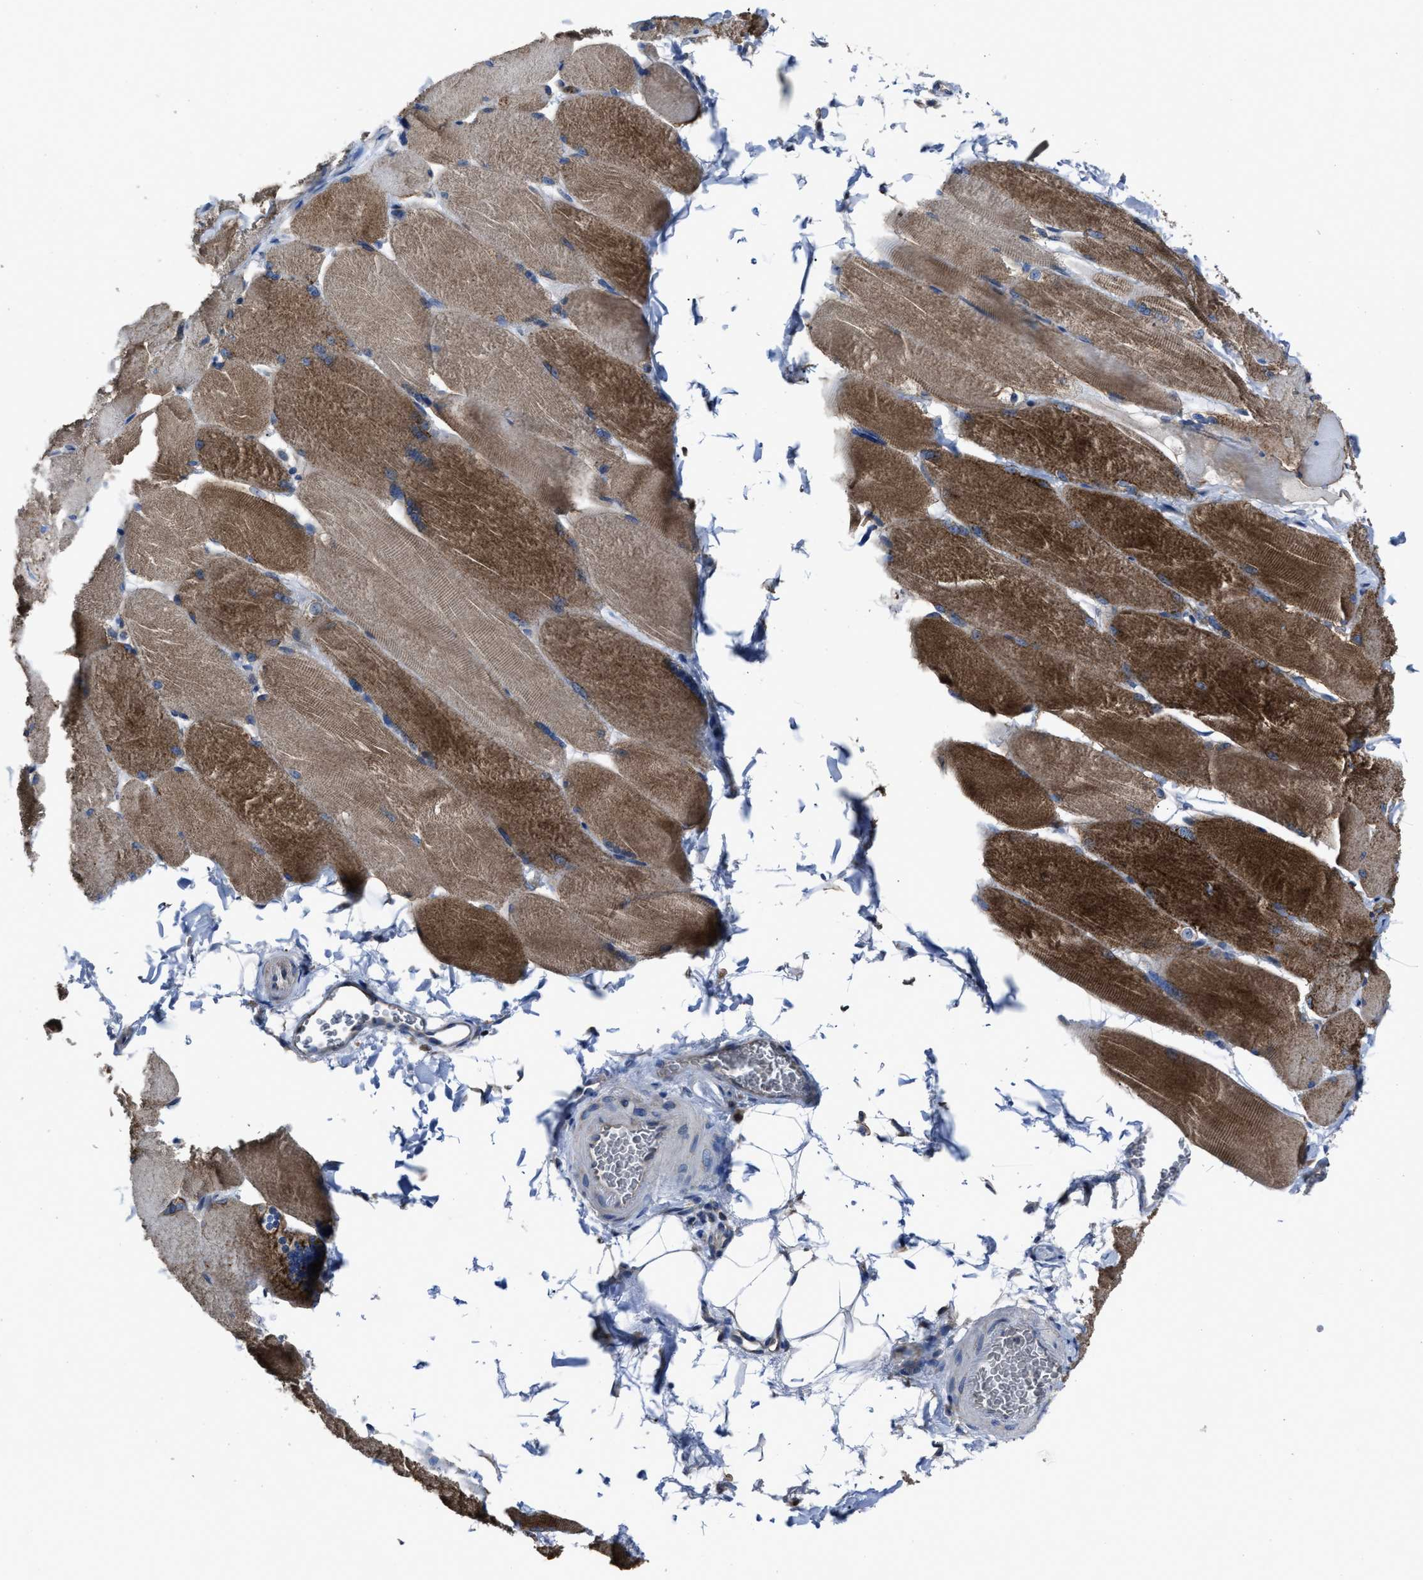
{"staining": {"intensity": "strong", "quantity": "25%-75%", "location": "cytoplasmic/membranous"}, "tissue": "skeletal muscle", "cell_type": "Myocytes", "image_type": "normal", "snomed": [{"axis": "morphology", "description": "Normal tissue, NOS"}, {"axis": "topography", "description": "Skin"}, {"axis": "topography", "description": "Skeletal muscle"}], "caption": "Strong cytoplasmic/membranous protein positivity is seen in approximately 25%-75% of myocytes in skeletal muscle.", "gene": "UPF1", "patient": {"sex": "male", "age": 83}}